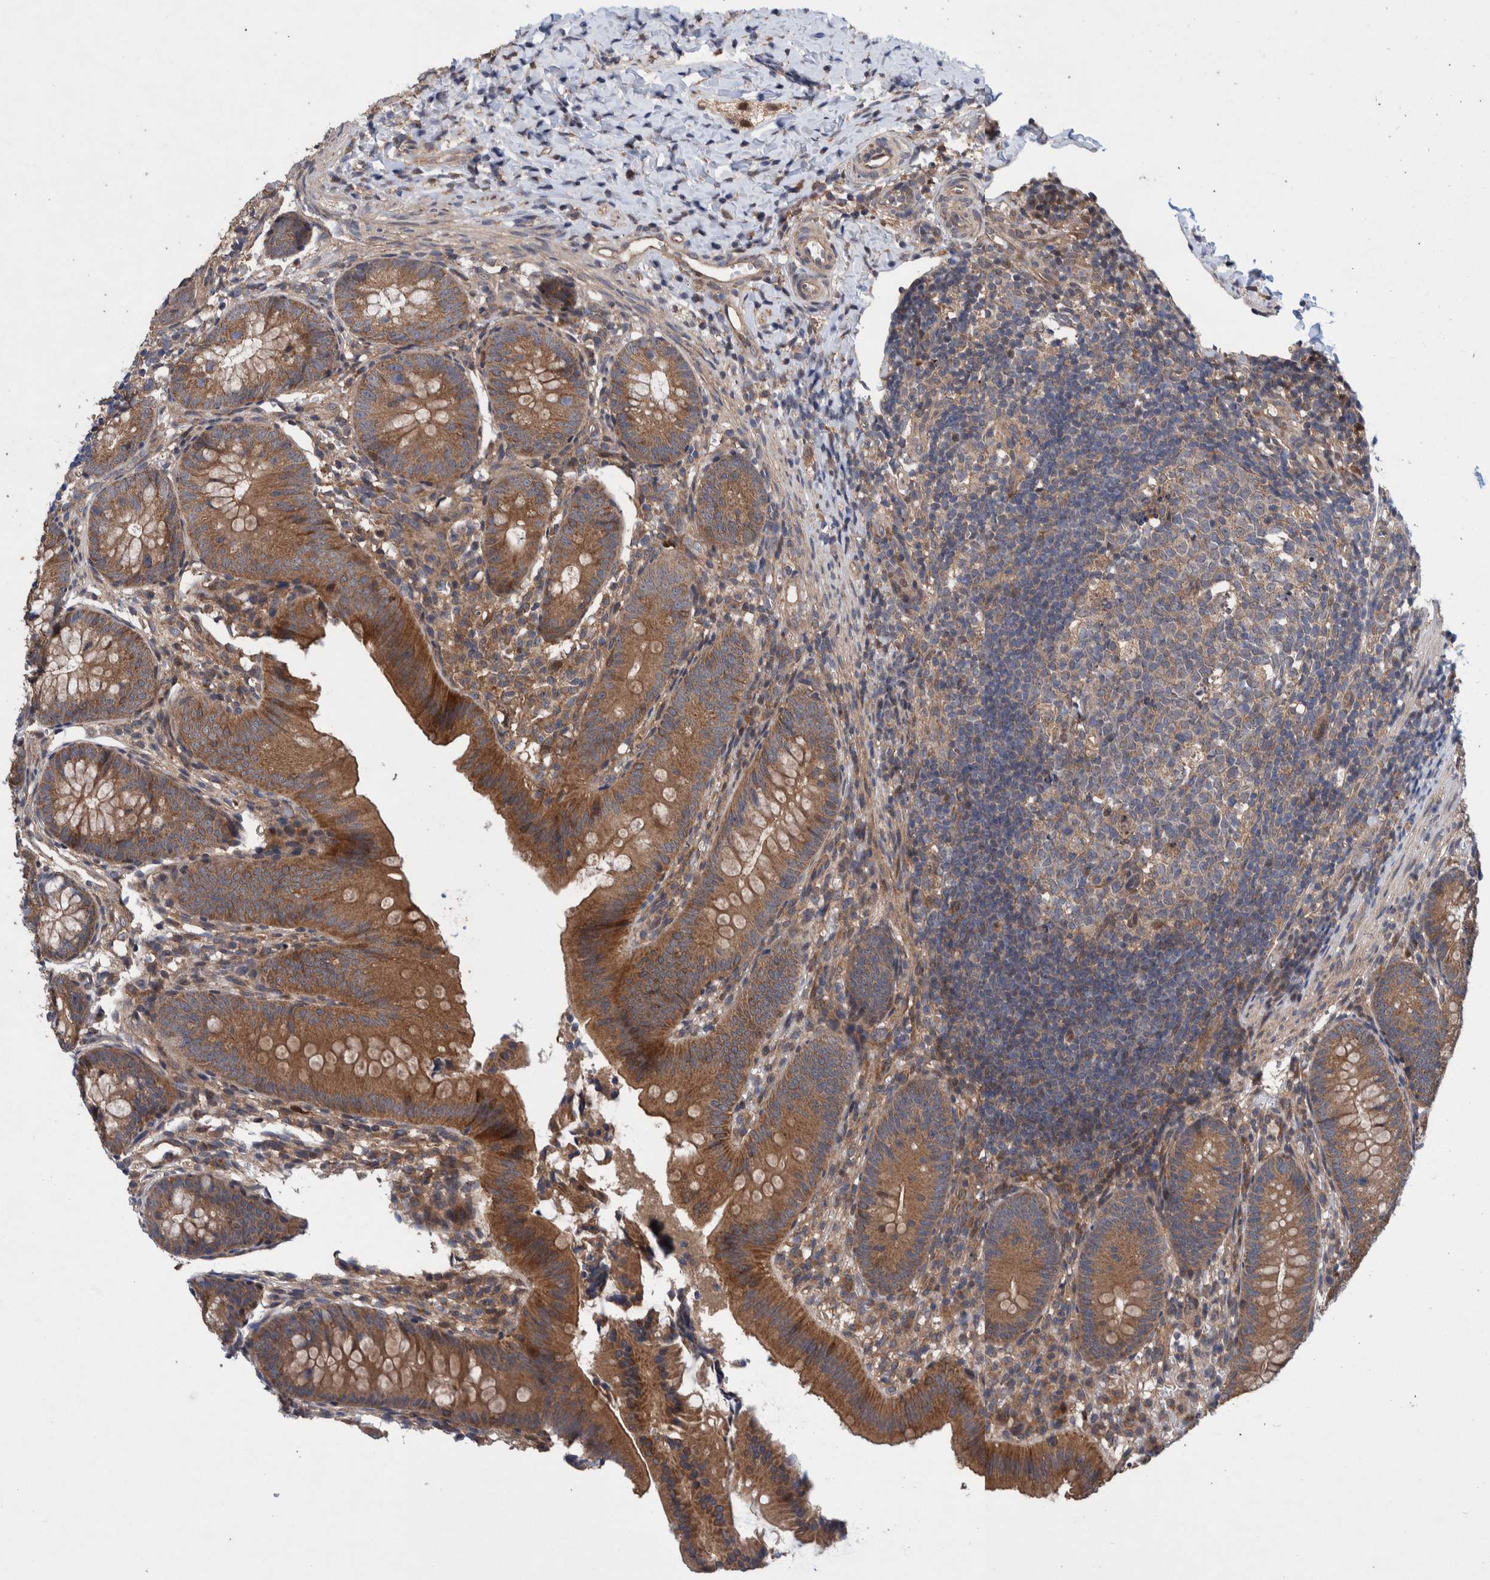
{"staining": {"intensity": "strong", "quantity": ">75%", "location": "cytoplasmic/membranous"}, "tissue": "appendix", "cell_type": "Glandular cells", "image_type": "normal", "snomed": [{"axis": "morphology", "description": "Normal tissue, NOS"}, {"axis": "topography", "description": "Appendix"}], "caption": "Brown immunohistochemical staining in unremarkable appendix reveals strong cytoplasmic/membranous expression in about >75% of glandular cells.", "gene": "PIK3R6", "patient": {"sex": "male", "age": 1}}